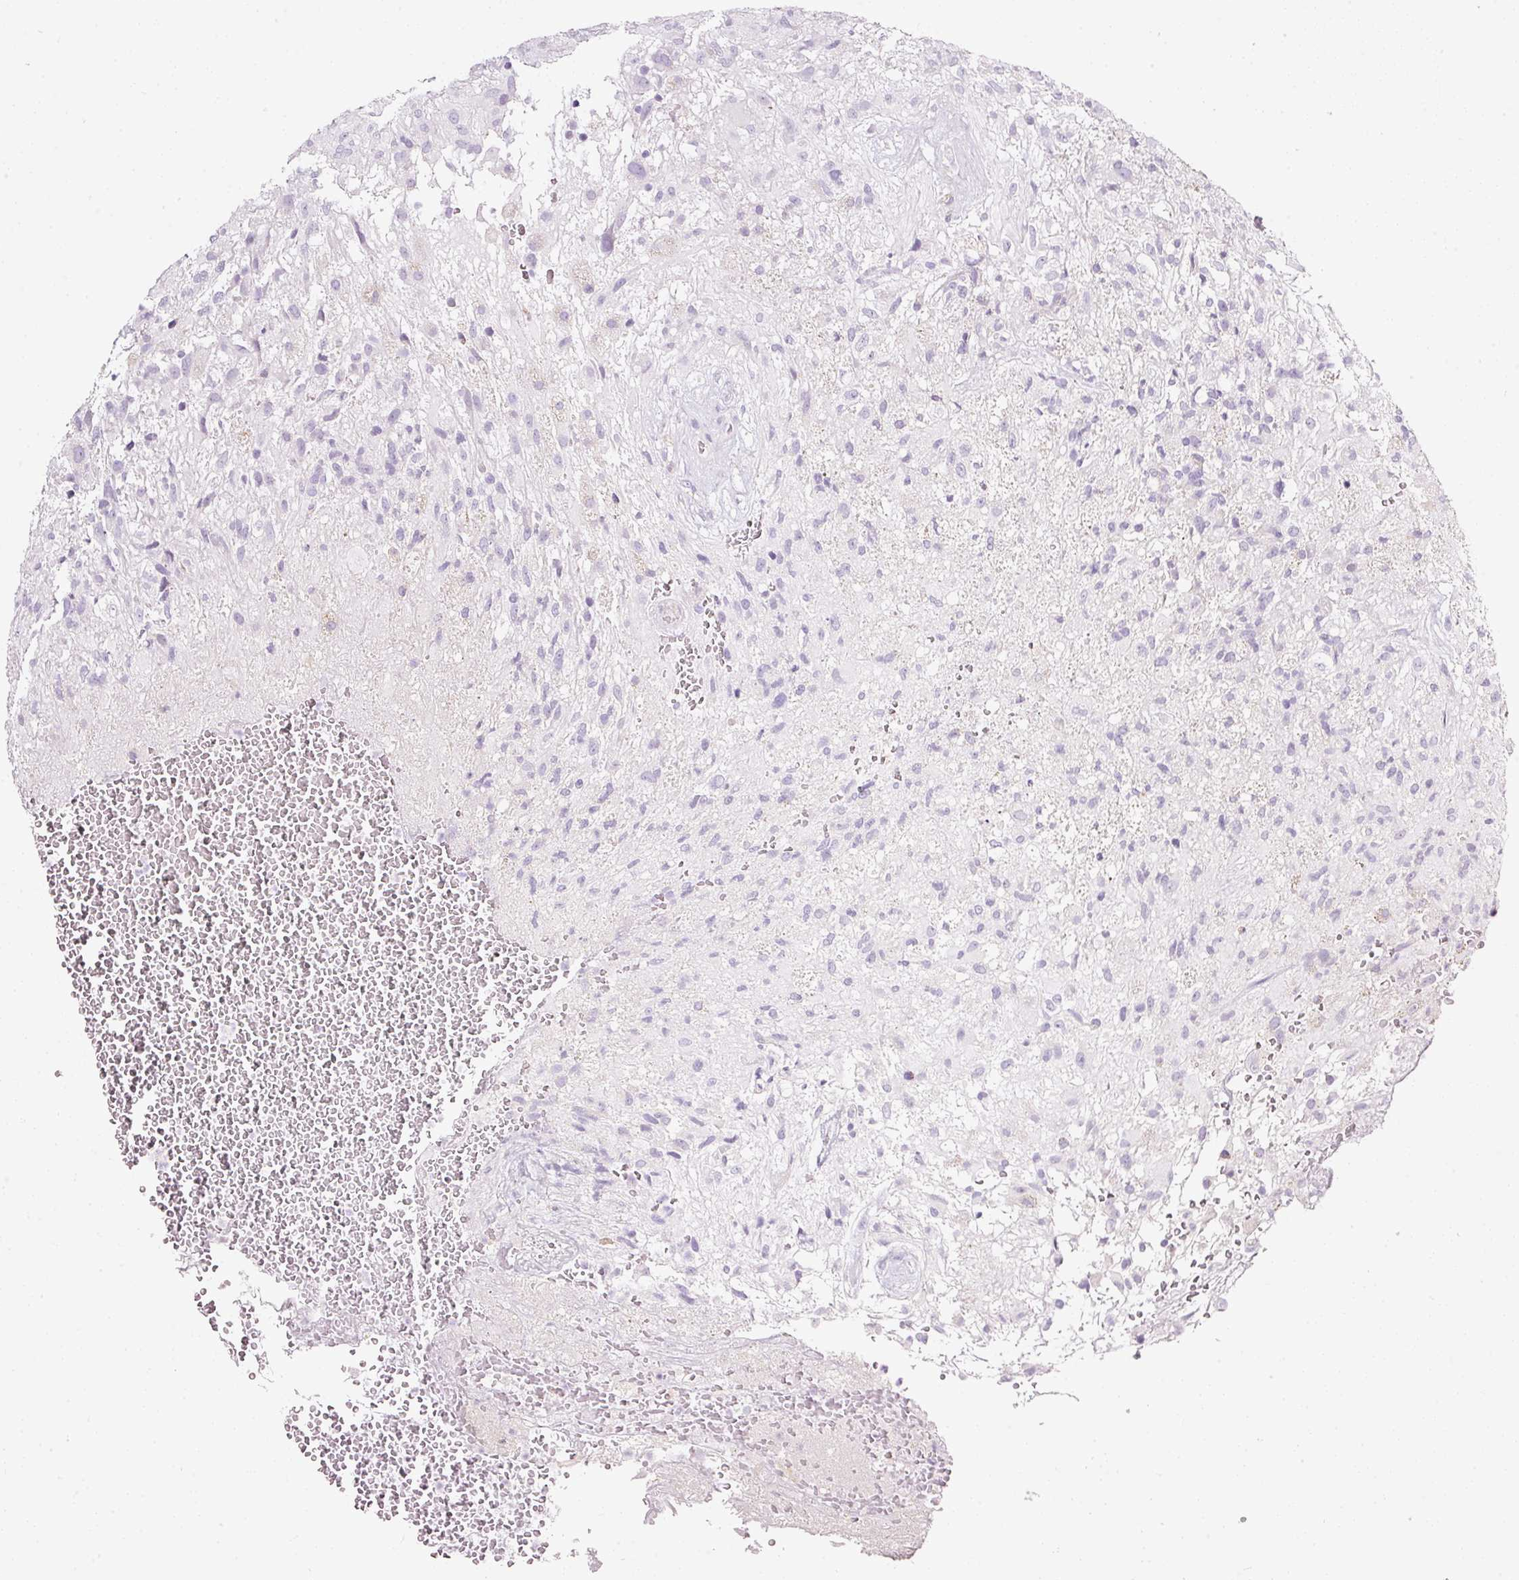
{"staining": {"intensity": "negative", "quantity": "none", "location": "none"}, "tissue": "glioma", "cell_type": "Tumor cells", "image_type": "cancer", "snomed": [{"axis": "morphology", "description": "Glioma, malignant, High grade"}, {"axis": "topography", "description": "Brain"}], "caption": "The image demonstrates no staining of tumor cells in glioma. (DAB (3,3'-diaminobenzidine) immunohistochemistry visualized using brightfield microscopy, high magnification).", "gene": "CYB561A3", "patient": {"sex": "male", "age": 56}}